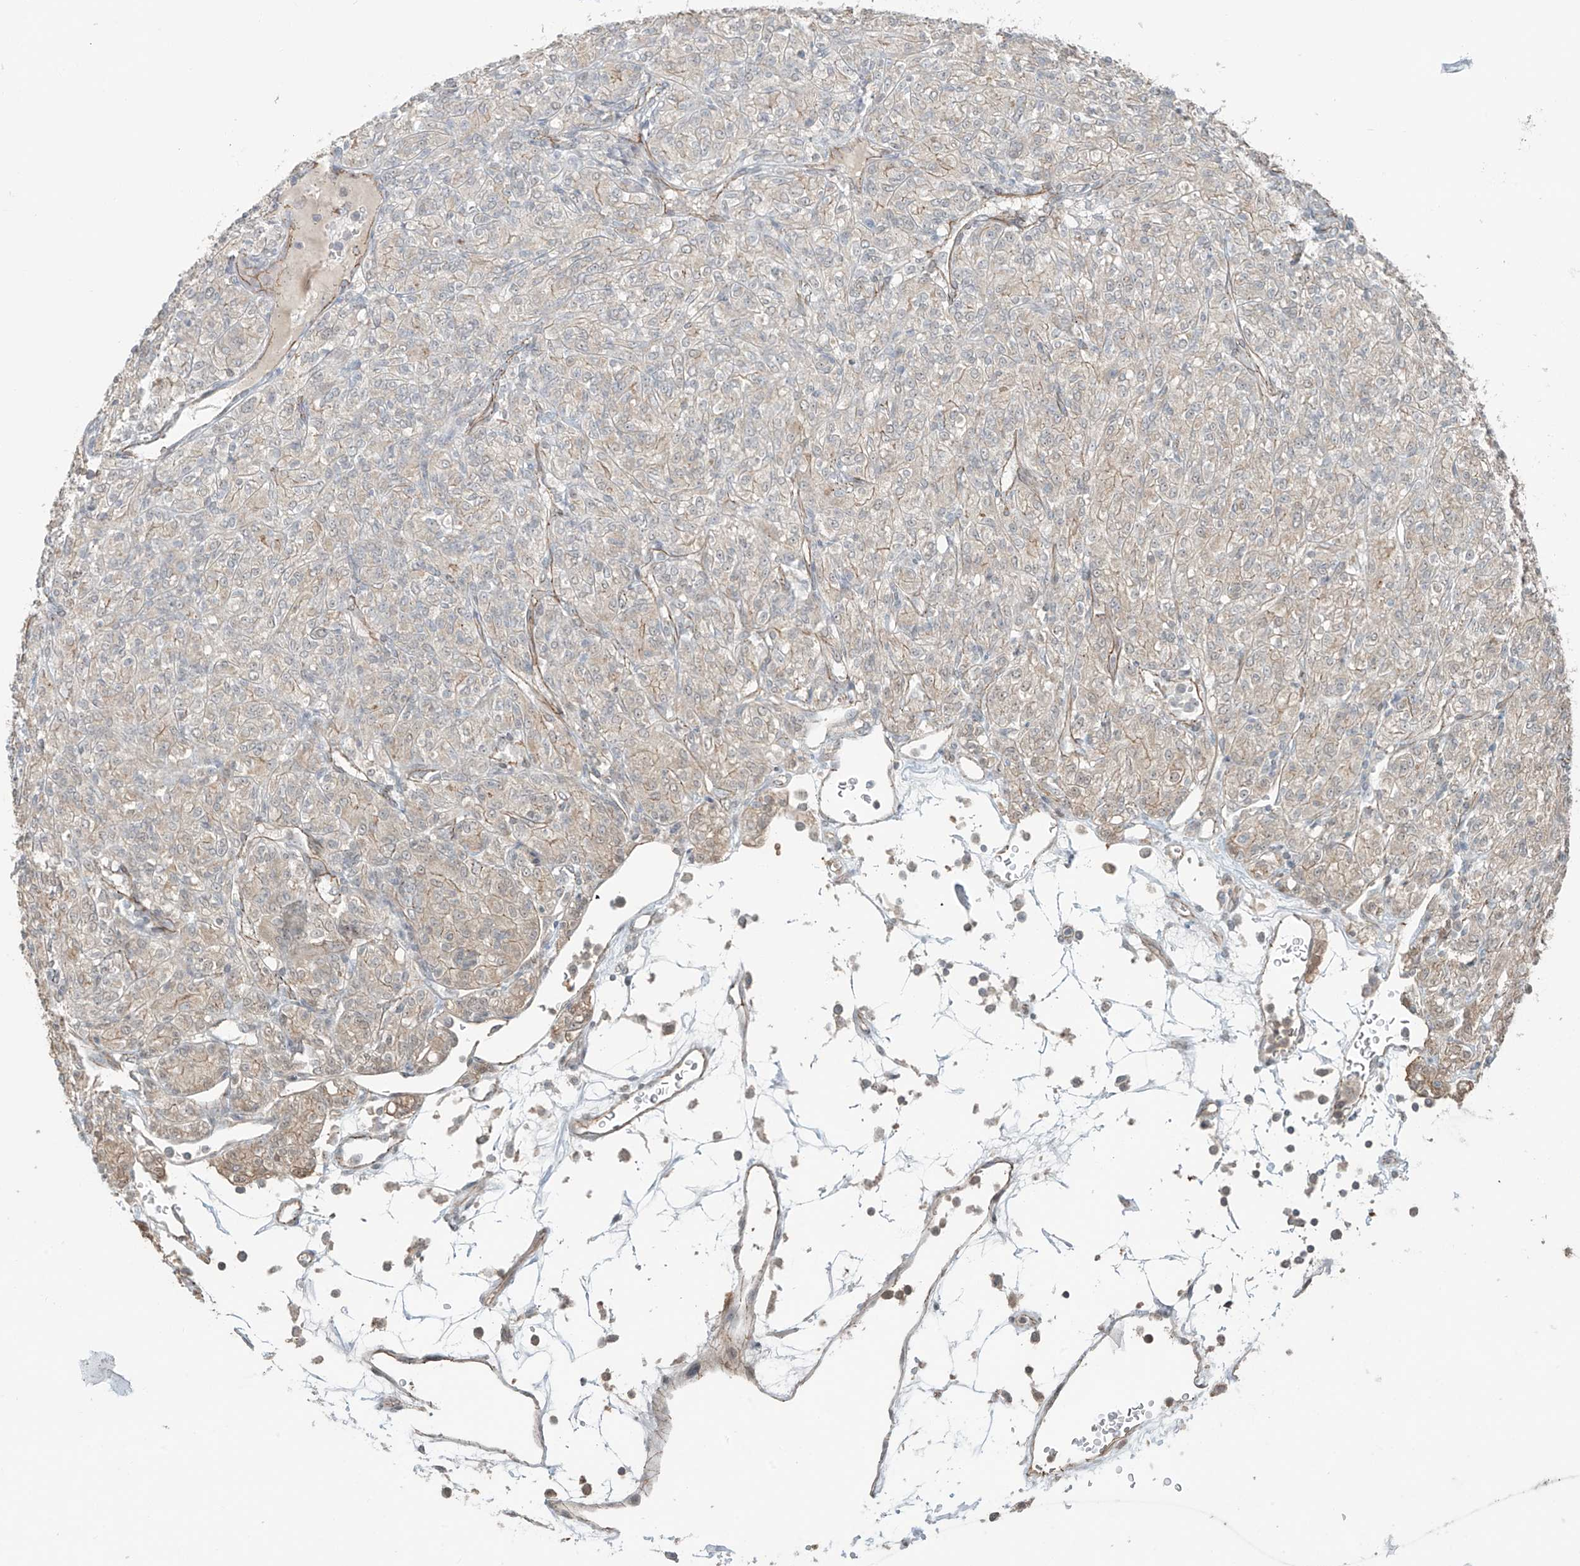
{"staining": {"intensity": "moderate", "quantity": "<25%", "location": "cytoplasmic/membranous"}, "tissue": "renal cancer", "cell_type": "Tumor cells", "image_type": "cancer", "snomed": [{"axis": "morphology", "description": "Adenocarcinoma, NOS"}, {"axis": "topography", "description": "Kidney"}], "caption": "Renal cancer (adenocarcinoma) stained with DAB (3,3'-diaminobenzidine) IHC reveals low levels of moderate cytoplasmic/membranous positivity in about <25% of tumor cells. (Brightfield microscopy of DAB IHC at high magnification).", "gene": "ZNF16", "patient": {"sex": "male", "age": 77}}